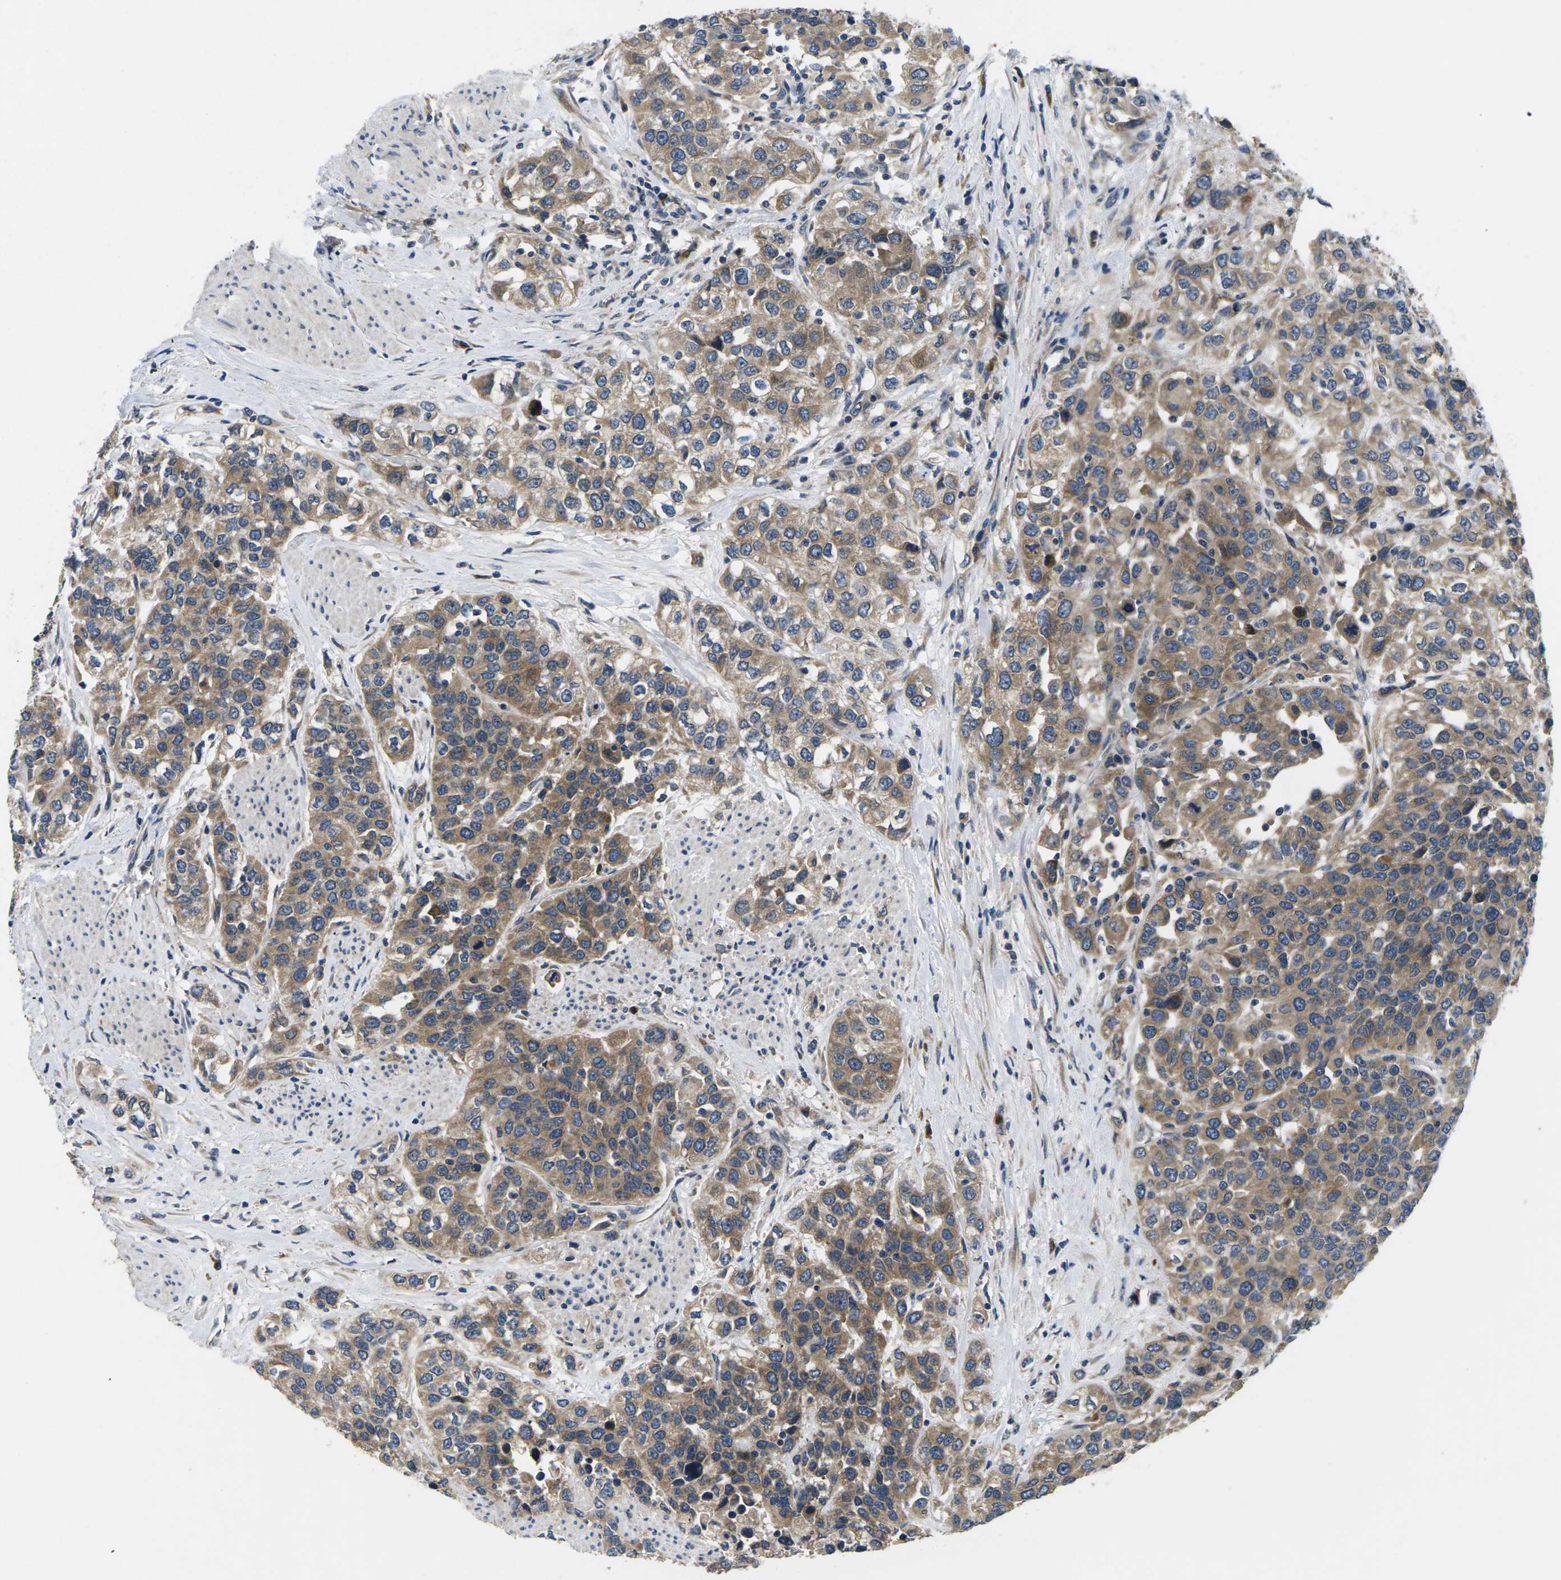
{"staining": {"intensity": "moderate", "quantity": ">75%", "location": "cytoplasmic/membranous"}, "tissue": "urothelial cancer", "cell_type": "Tumor cells", "image_type": "cancer", "snomed": [{"axis": "morphology", "description": "Urothelial carcinoma, High grade"}, {"axis": "topography", "description": "Urinary bladder"}], "caption": "Urothelial cancer tissue shows moderate cytoplasmic/membranous positivity in about >75% of tumor cells", "gene": "ERGIC3", "patient": {"sex": "female", "age": 80}}